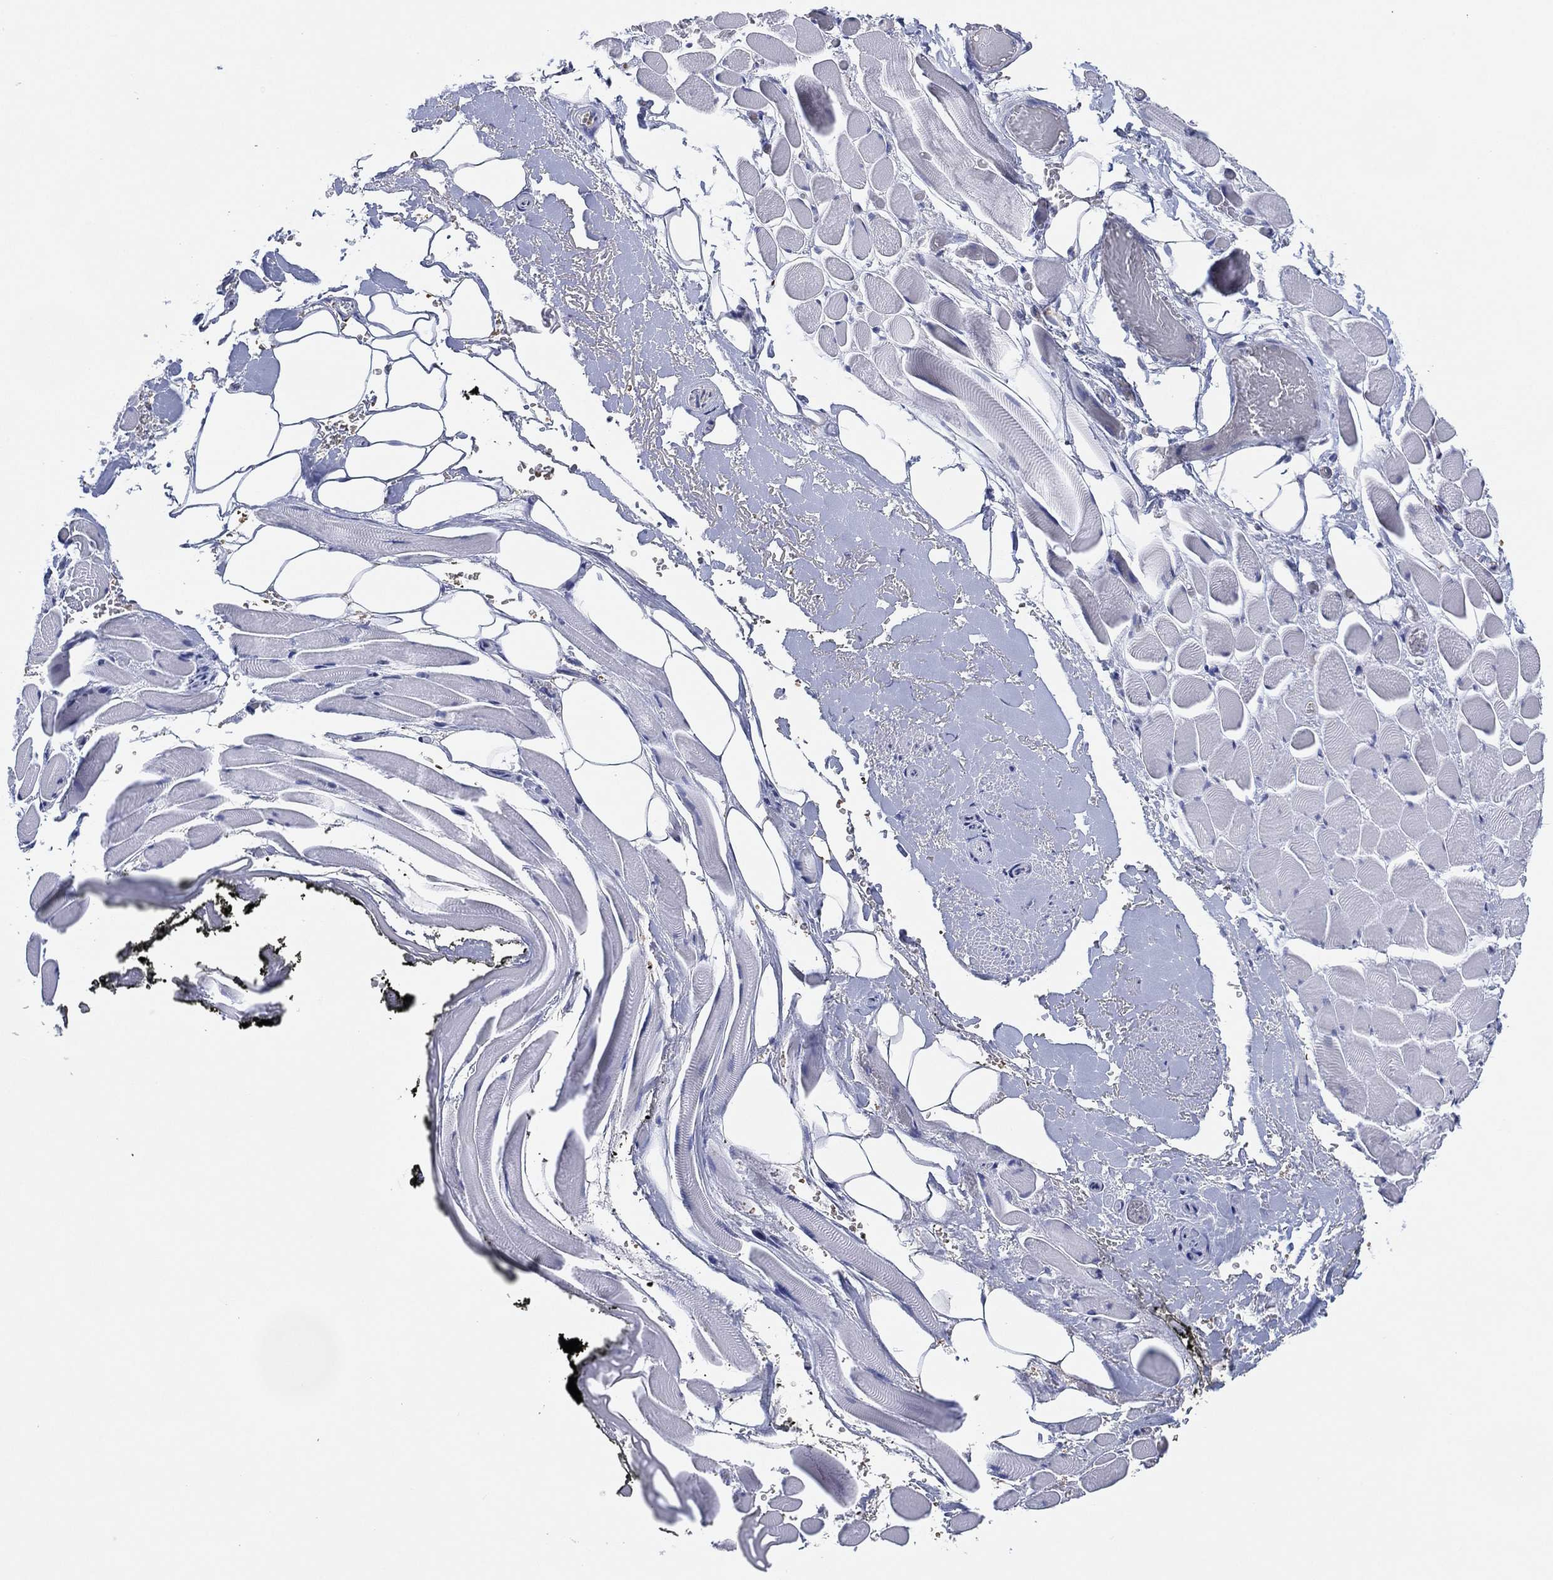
{"staining": {"intensity": "negative", "quantity": "none", "location": "none"}, "tissue": "adipose tissue", "cell_type": "Adipocytes", "image_type": "normal", "snomed": [{"axis": "morphology", "description": "Normal tissue, NOS"}, {"axis": "topography", "description": "Anal"}, {"axis": "topography", "description": "Peripheral nerve tissue"}], "caption": "Image shows no protein positivity in adipocytes of normal adipose tissue. (Stains: DAB immunohistochemistry (IHC) with hematoxylin counter stain, Microscopy: brightfield microscopy at high magnification).", "gene": "CFTR", "patient": {"sex": "male", "age": 53}}